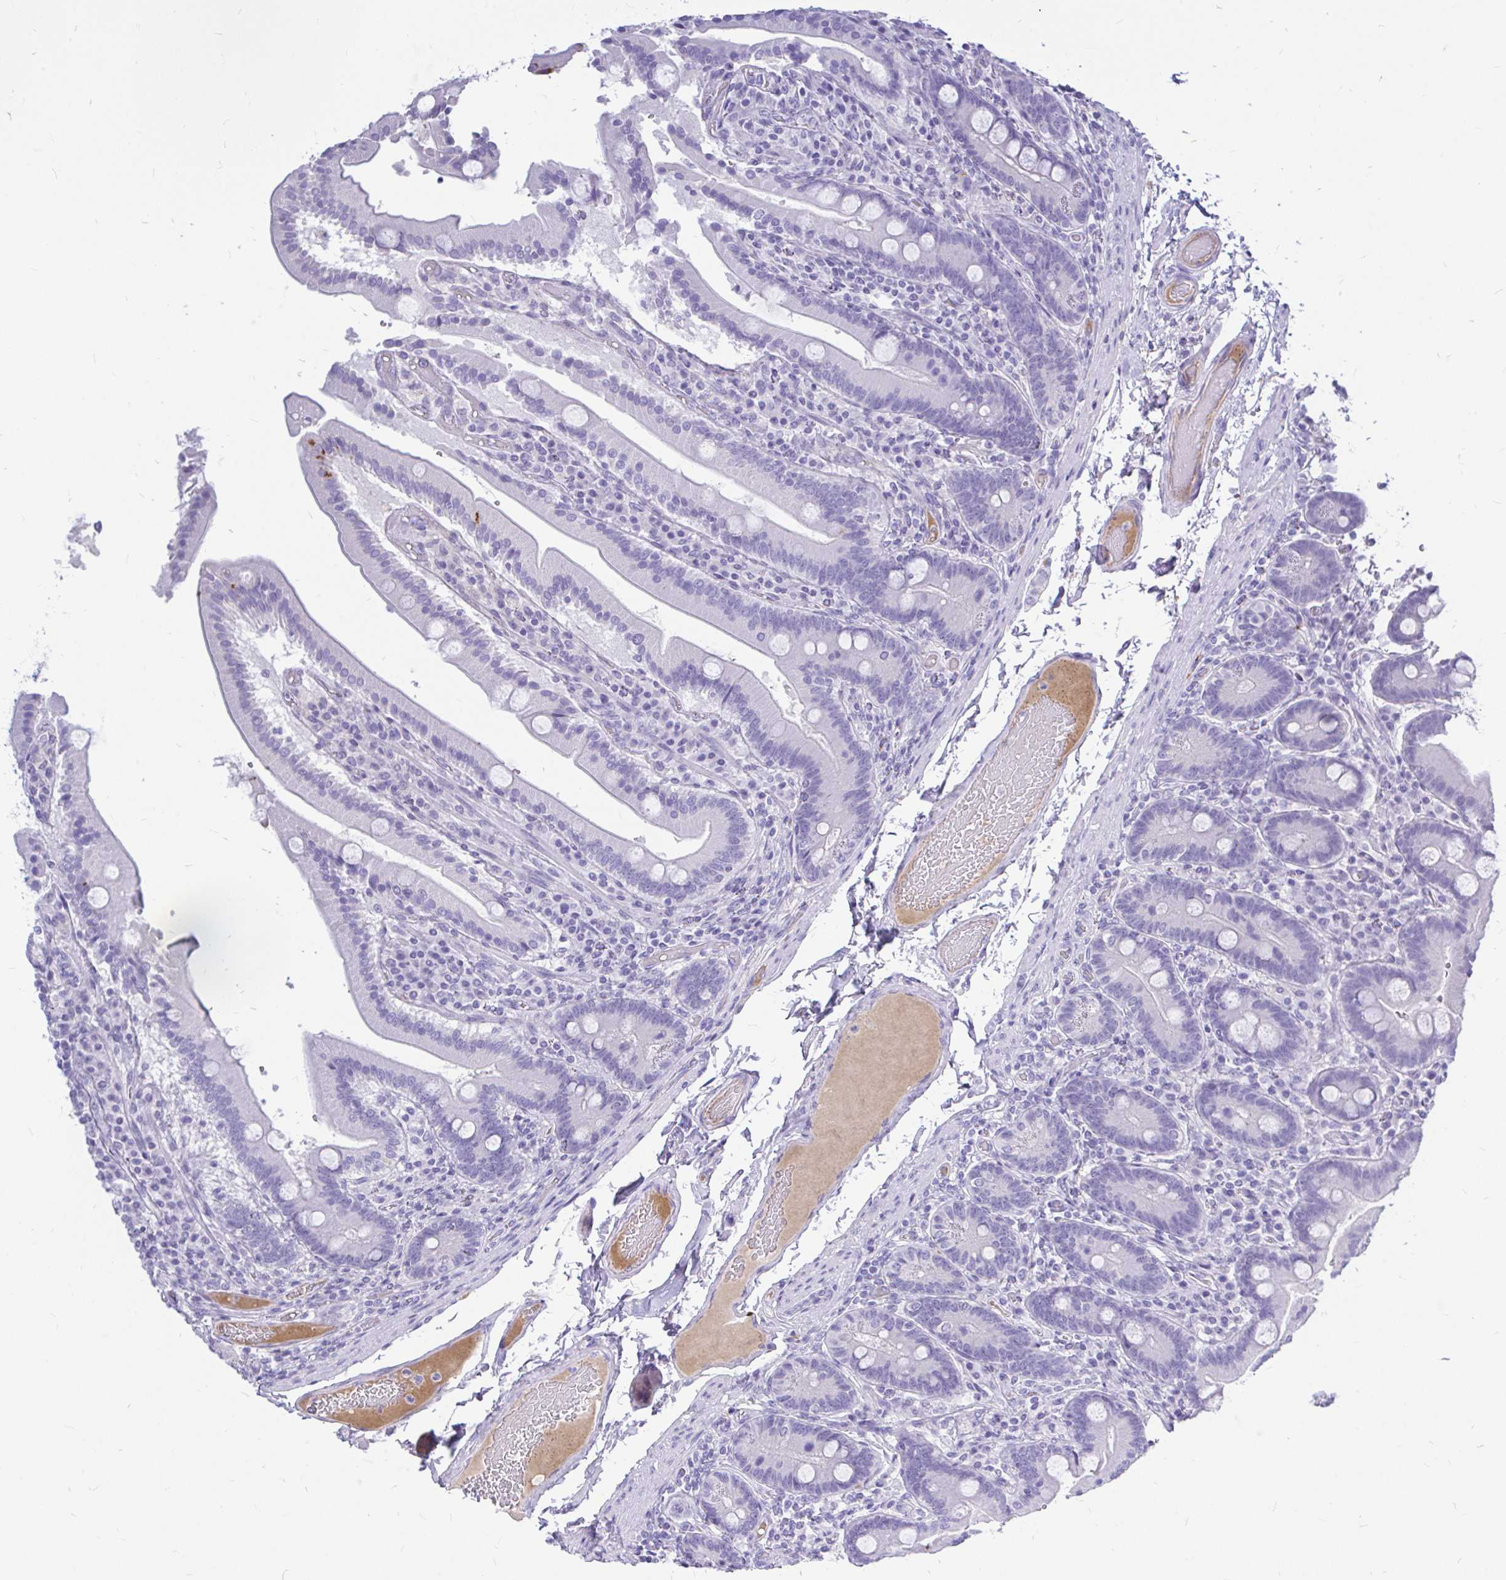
{"staining": {"intensity": "negative", "quantity": "none", "location": "none"}, "tissue": "duodenum", "cell_type": "Glandular cells", "image_type": "normal", "snomed": [{"axis": "morphology", "description": "Normal tissue, NOS"}, {"axis": "topography", "description": "Duodenum"}], "caption": "Histopathology image shows no significant protein positivity in glandular cells of normal duodenum.", "gene": "MAP1LC3A", "patient": {"sex": "female", "age": 62}}